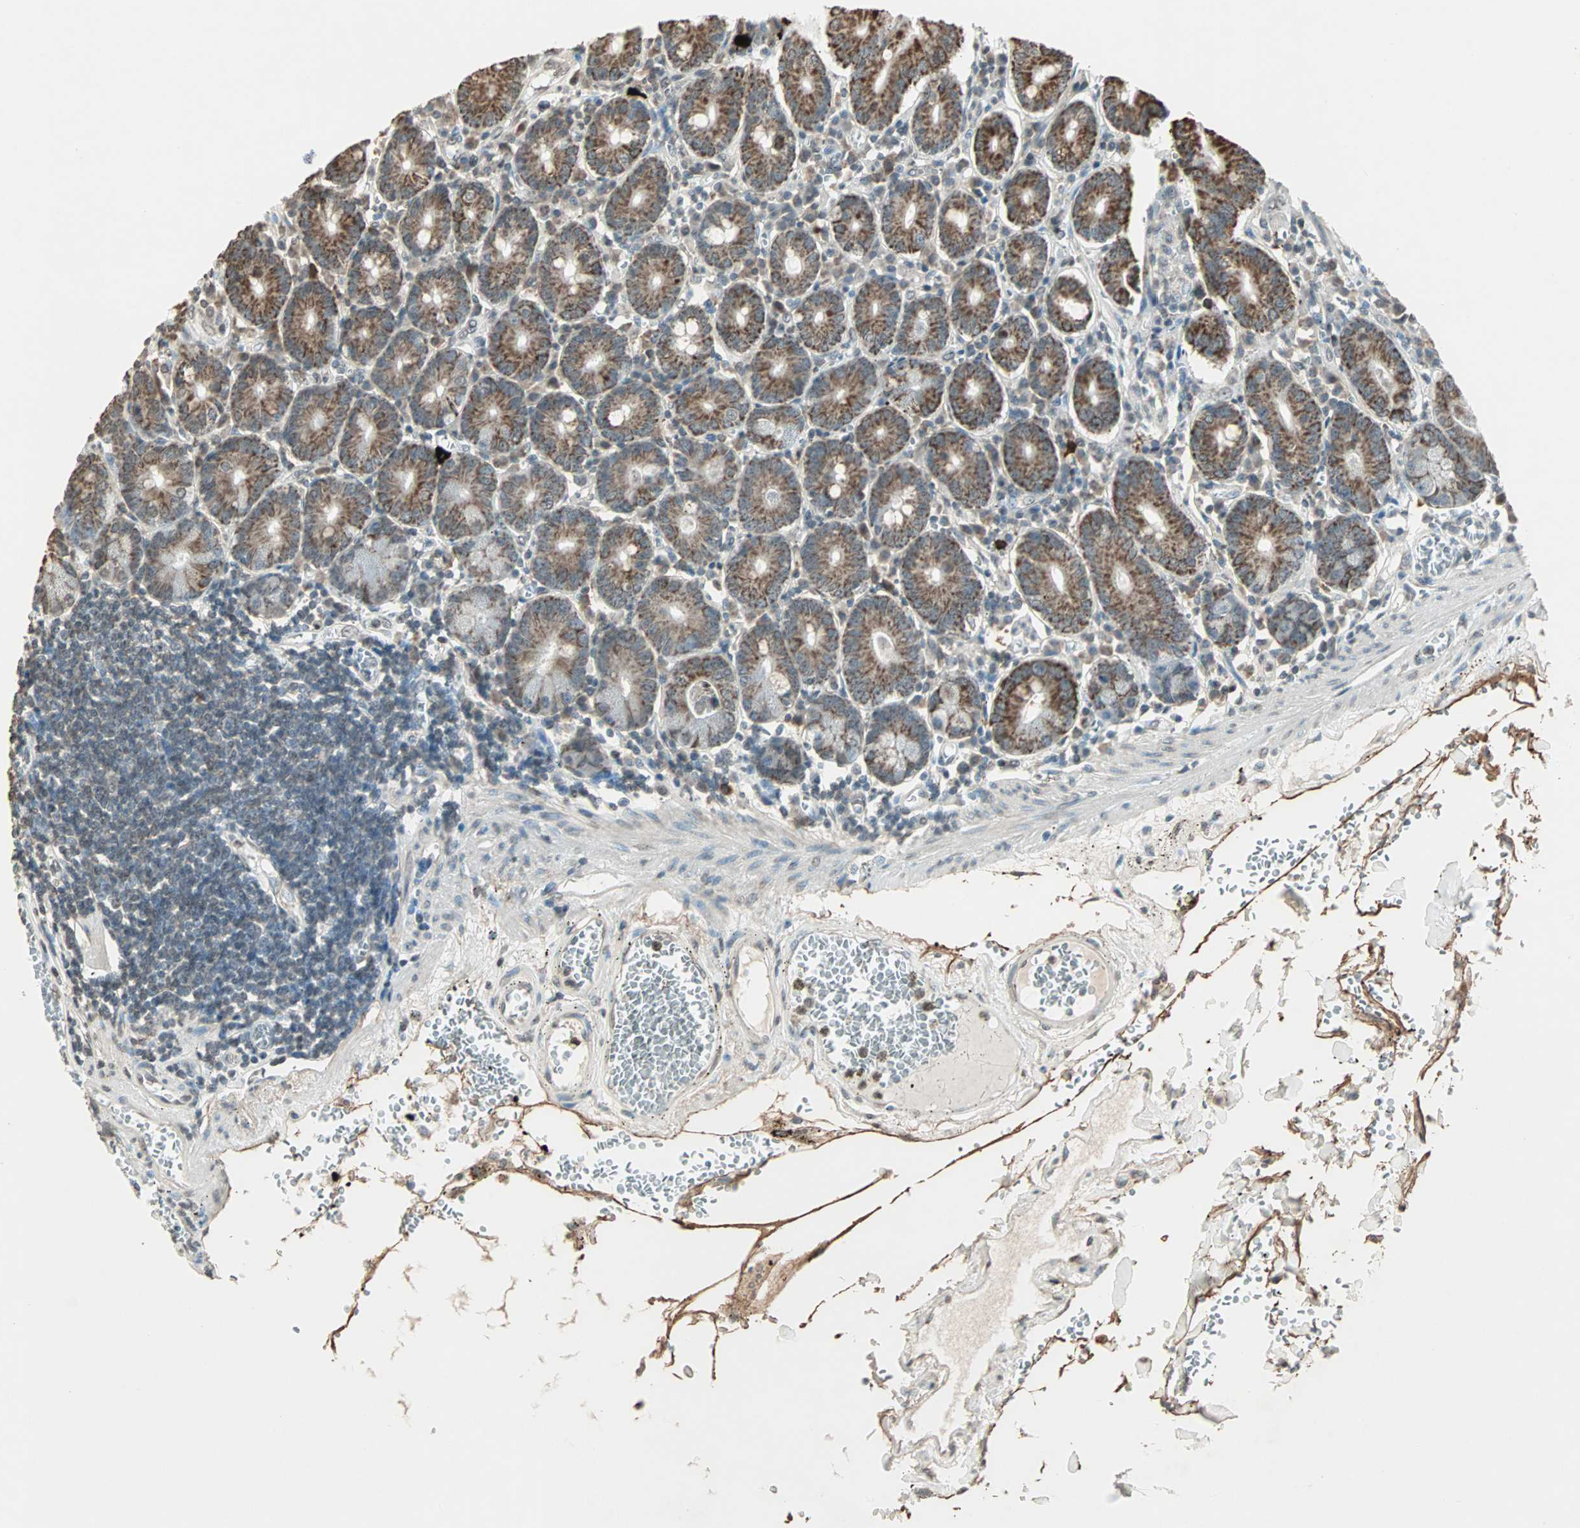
{"staining": {"intensity": "strong", "quantity": ">75%", "location": "cytoplasmic/membranous"}, "tissue": "small intestine", "cell_type": "Glandular cells", "image_type": "normal", "snomed": [{"axis": "morphology", "description": "Normal tissue, NOS"}, {"axis": "topography", "description": "Small intestine"}], "caption": "Immunohistochemistry (IHC) image of benign human small intestine stained for a protein (brown), which reveals high levels of strong cytoplasmic/membranous positivity in approximately >75% of glandular cells.", "gene": "PRELID1", "patient": {"sex": "male", "age": 71}}